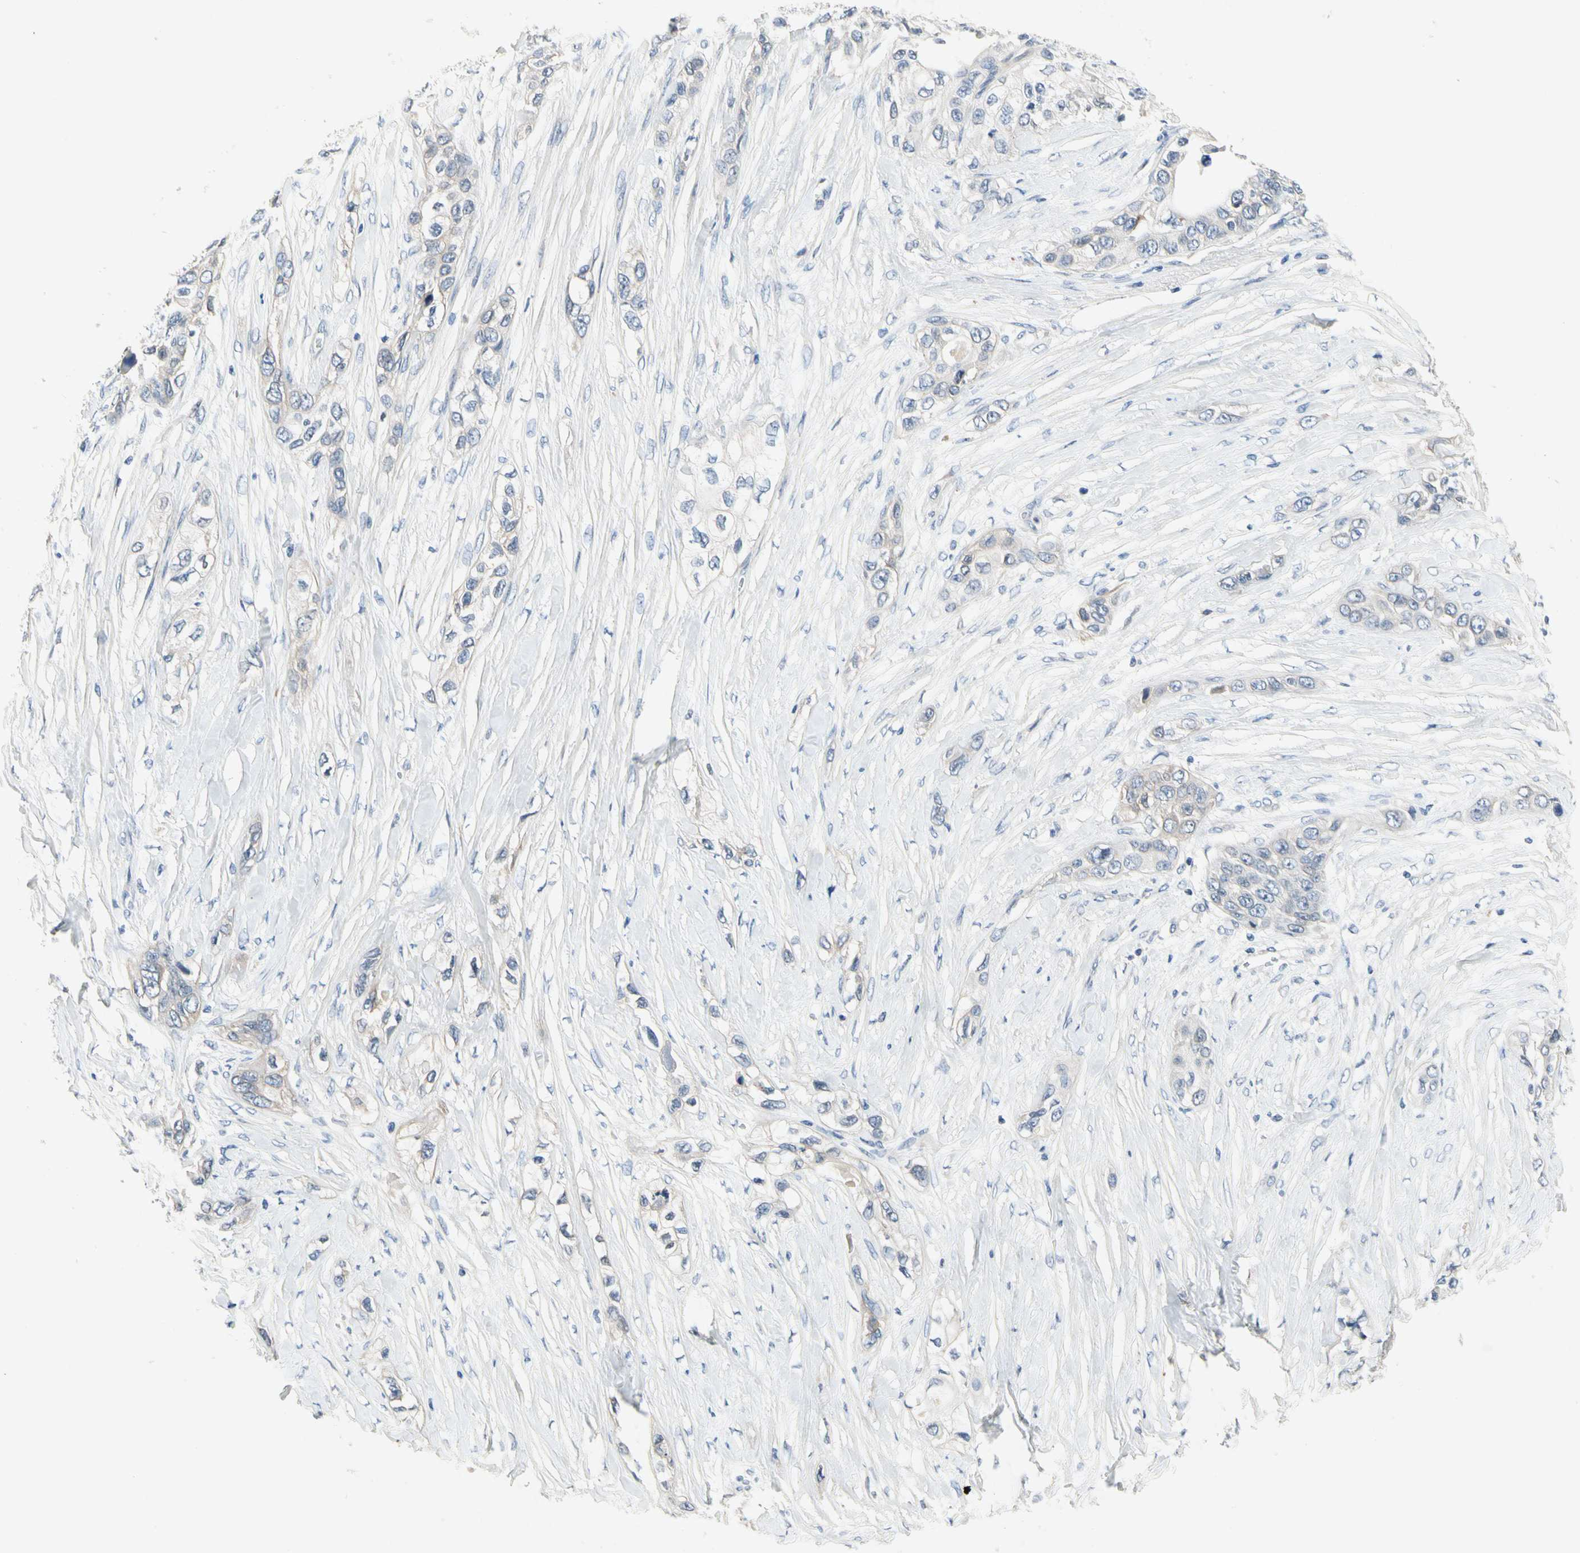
{"staining": {"intensity": "negative", "quantity": "none", "location": "none"}, "tissue": "pancreatic cancer", "cell_type": "Tumor cells", "image_type": "cancer", "snomed": [{"axis": "morphology", "description": "Adenocarcinoma, NOS"}, {"axis": "topography", "description": "Pancreas"}], "caption": "There is no significant positivity in tumor cells of pancreatic cancer (adenocarcinoma).", "gene": "GAS6", "patient": {"sex": "female", "age": 70}}